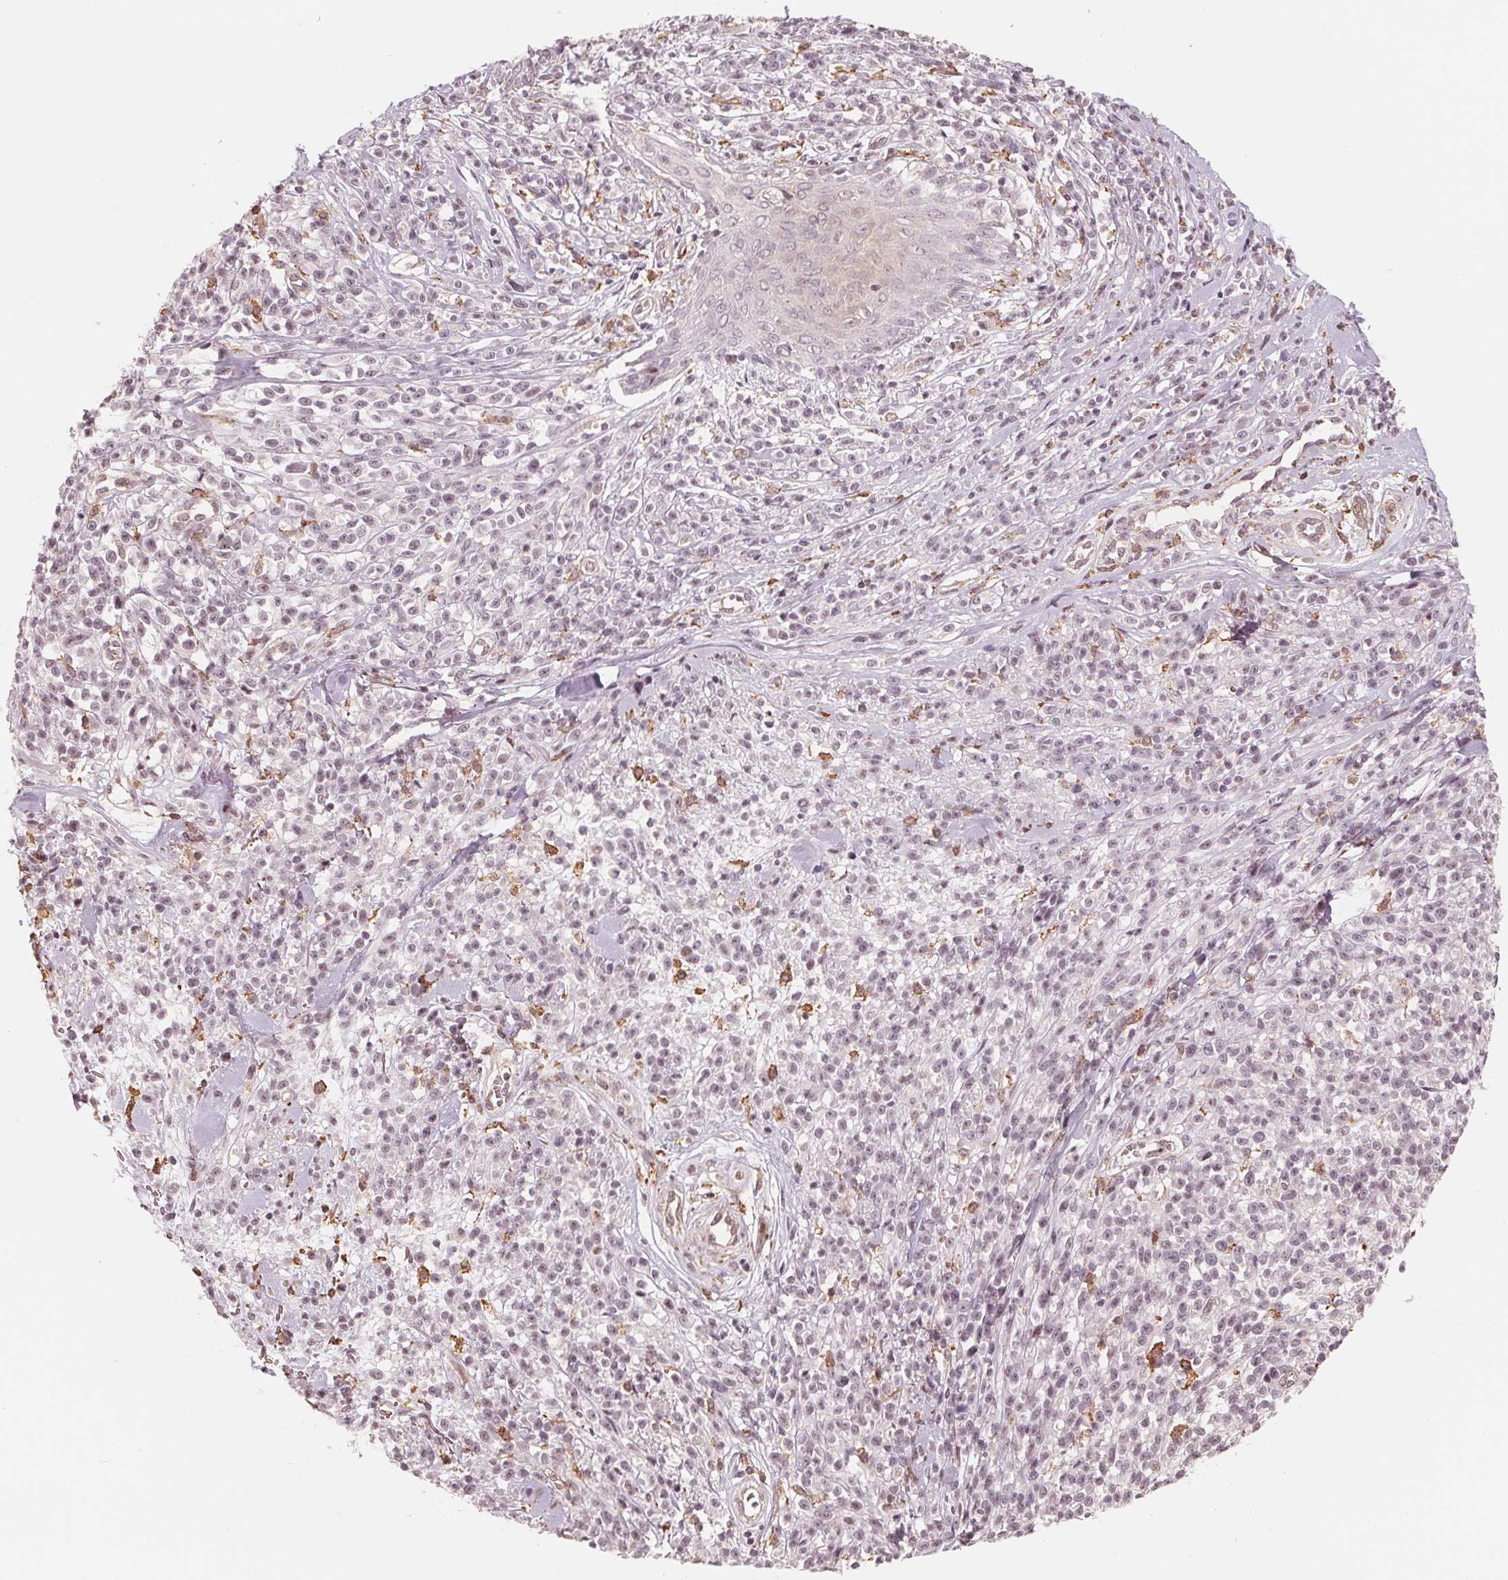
{"staining": {"intensity": "negative", "quantity": "none", "location": "none"}, "tissue": "melanoma", "cell_type": "Tumor cells", "image_type": "cancer", "snomed": [{"axis": "morphology", "description": "Malignant melanoma, NOS"}, {"axis": "topography", "description": "Skin"}, {"axis": "topography", "description": "Skin of trunk"}], "caption": "Protein analysis of malignant melanoma reveals no significant positivity in tumor cells.", "gene": "IL9R", "patient": {"sex": "male", "age": 74}}